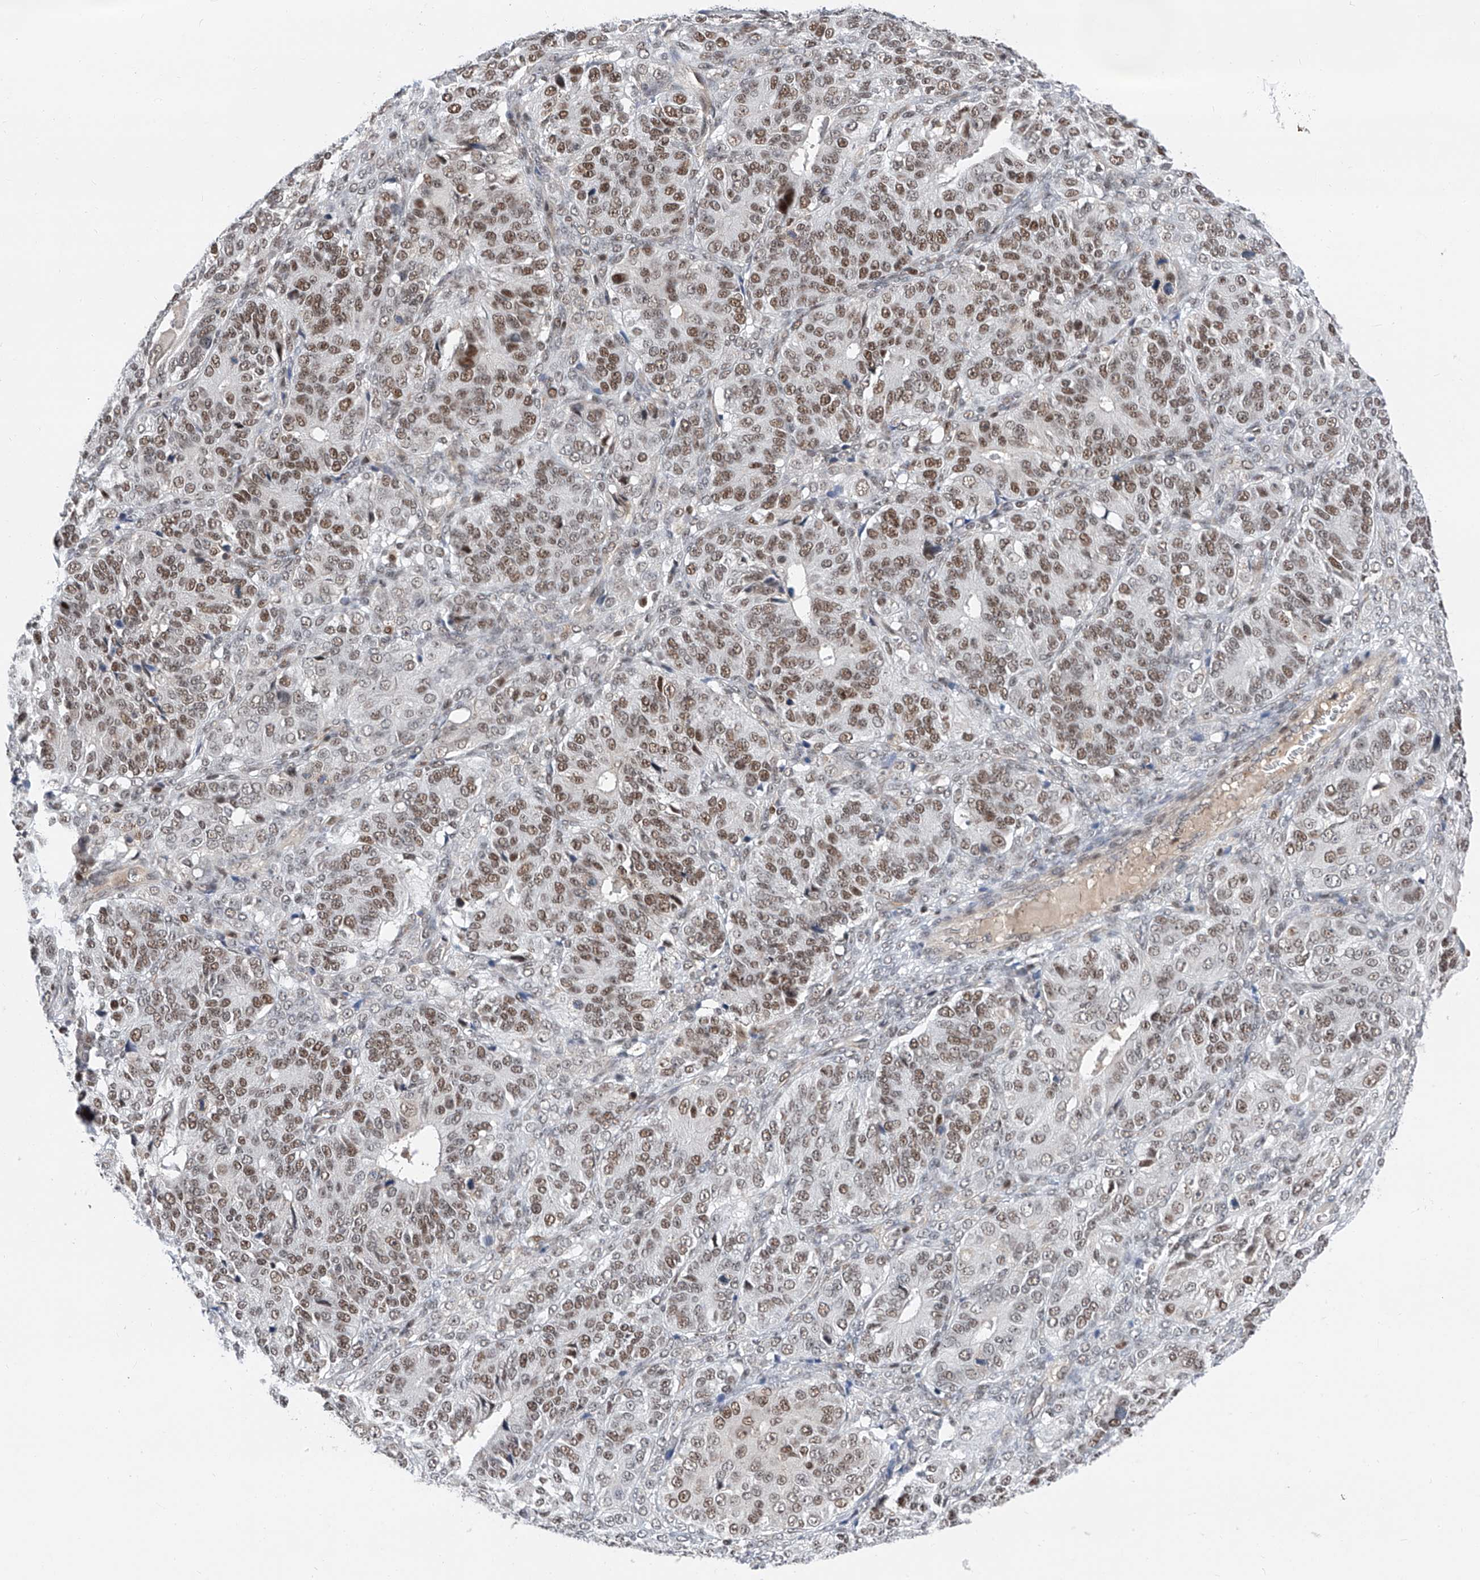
{"staining": {"intensity": "moderate", "quantity": "25%-75%", "location": "nuclear"}, "tissue": "ovarian cancer", "cell_type": "Tumor cells", "image_type": "cancer", "snomed": [{"axis": "morphology", "description": "Carcinoma, endometroid"}, {"axis": "topography", "description": "Ovary"}], "caption": "This photomicrograph exhibits immunohistochemistry (IHC) staining of endometroid carcinoma (ovarian), with medium moderate nuclear positivity in about 25%-75% of tumor cells.", "gene": "SNRNP200", "patient": {"sex": "female", "age": 51}}